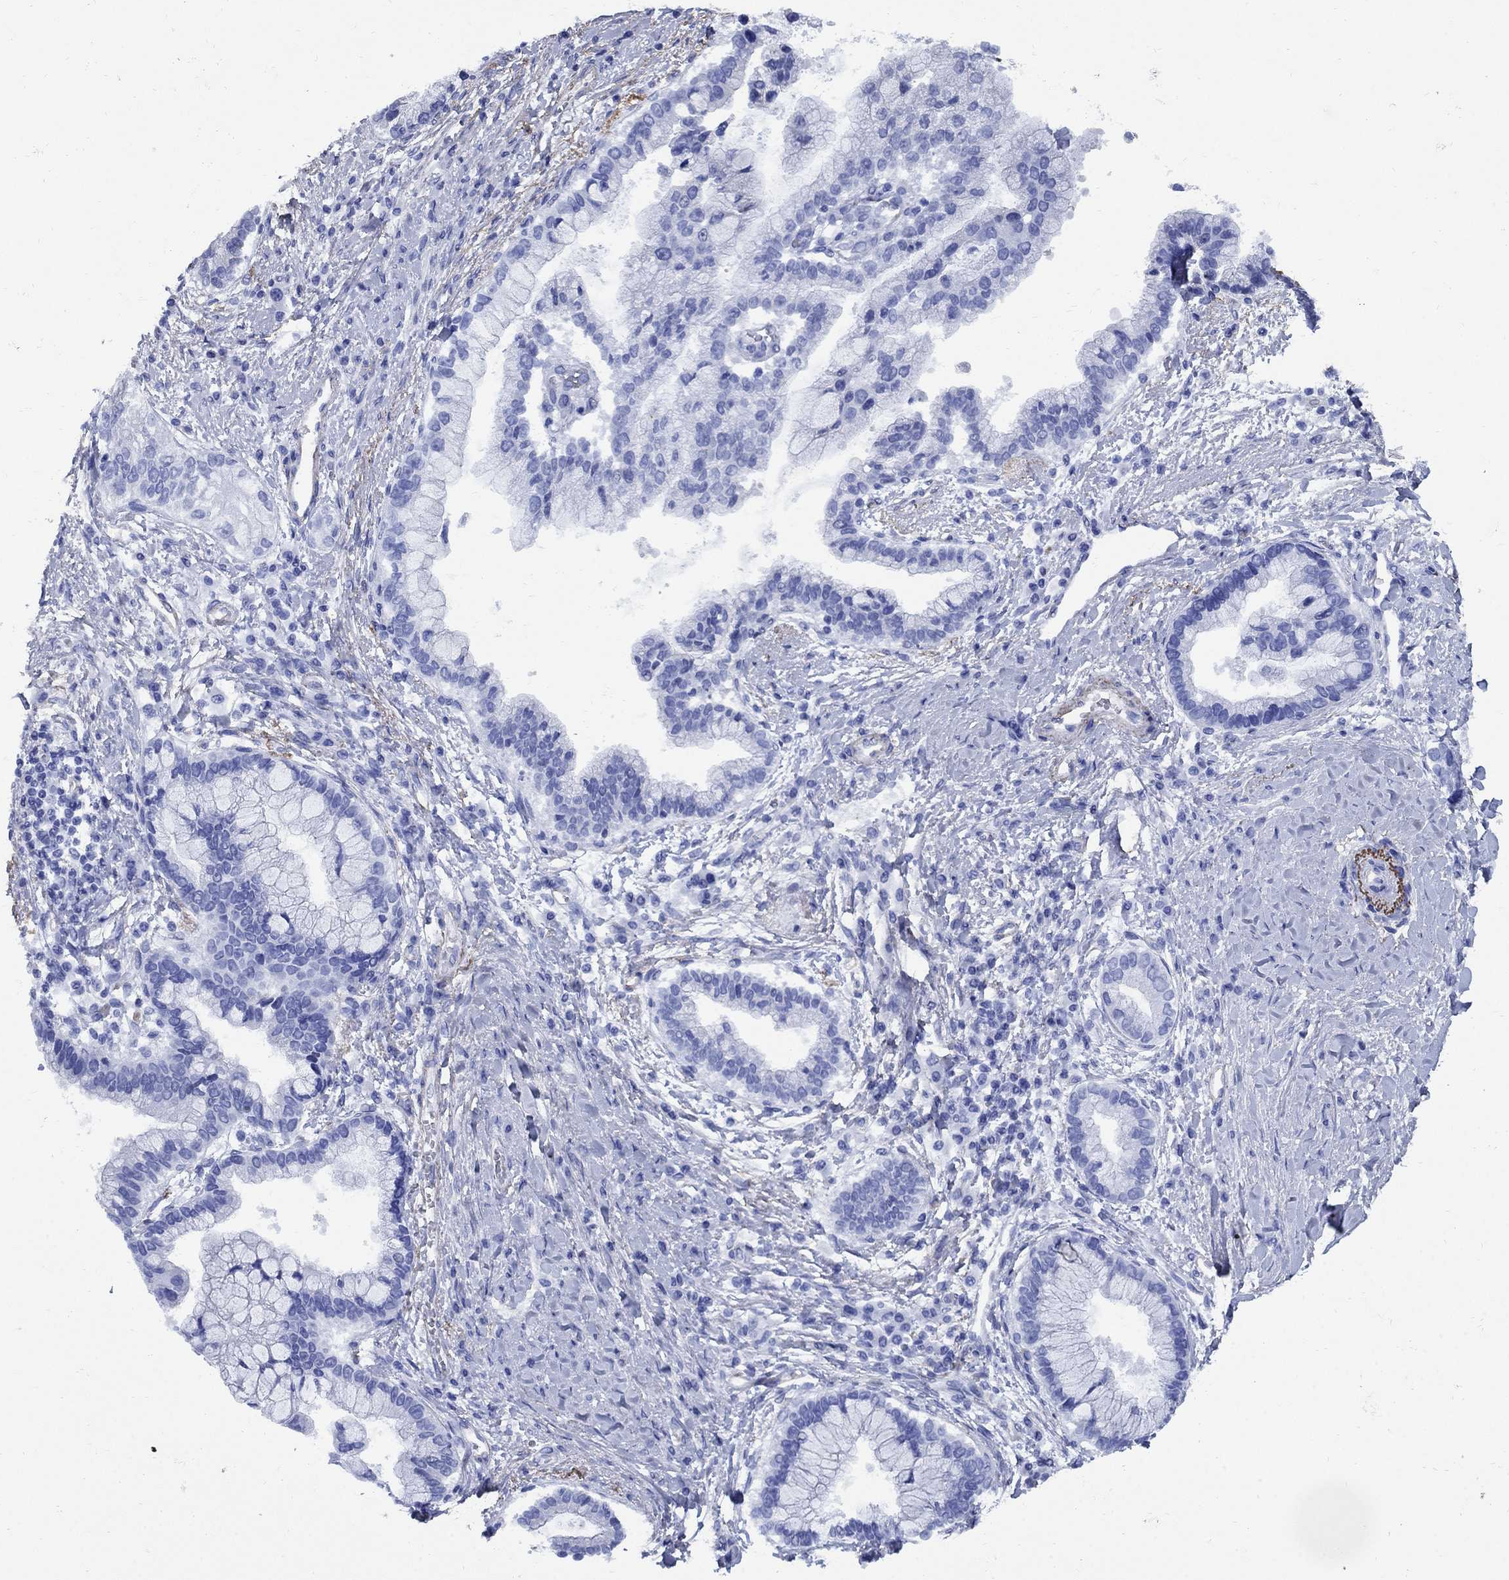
{"staining": {"intensity": "negative", "quantity": "none", "location": "none"}, "tissue": "liver cancer", "cell_type": "Tumor cells", "image_type": "cancer", "snomed": [{"axis": "morphology", "description": "Cholangiocarcinoma"}, {"axis": "topography", "description": "Liver"}], "caption": "The image exhibits no staining of tumor cells in liver cancer.", "gene": "VTN", "patient": {"sex": "male", "age": 50}}